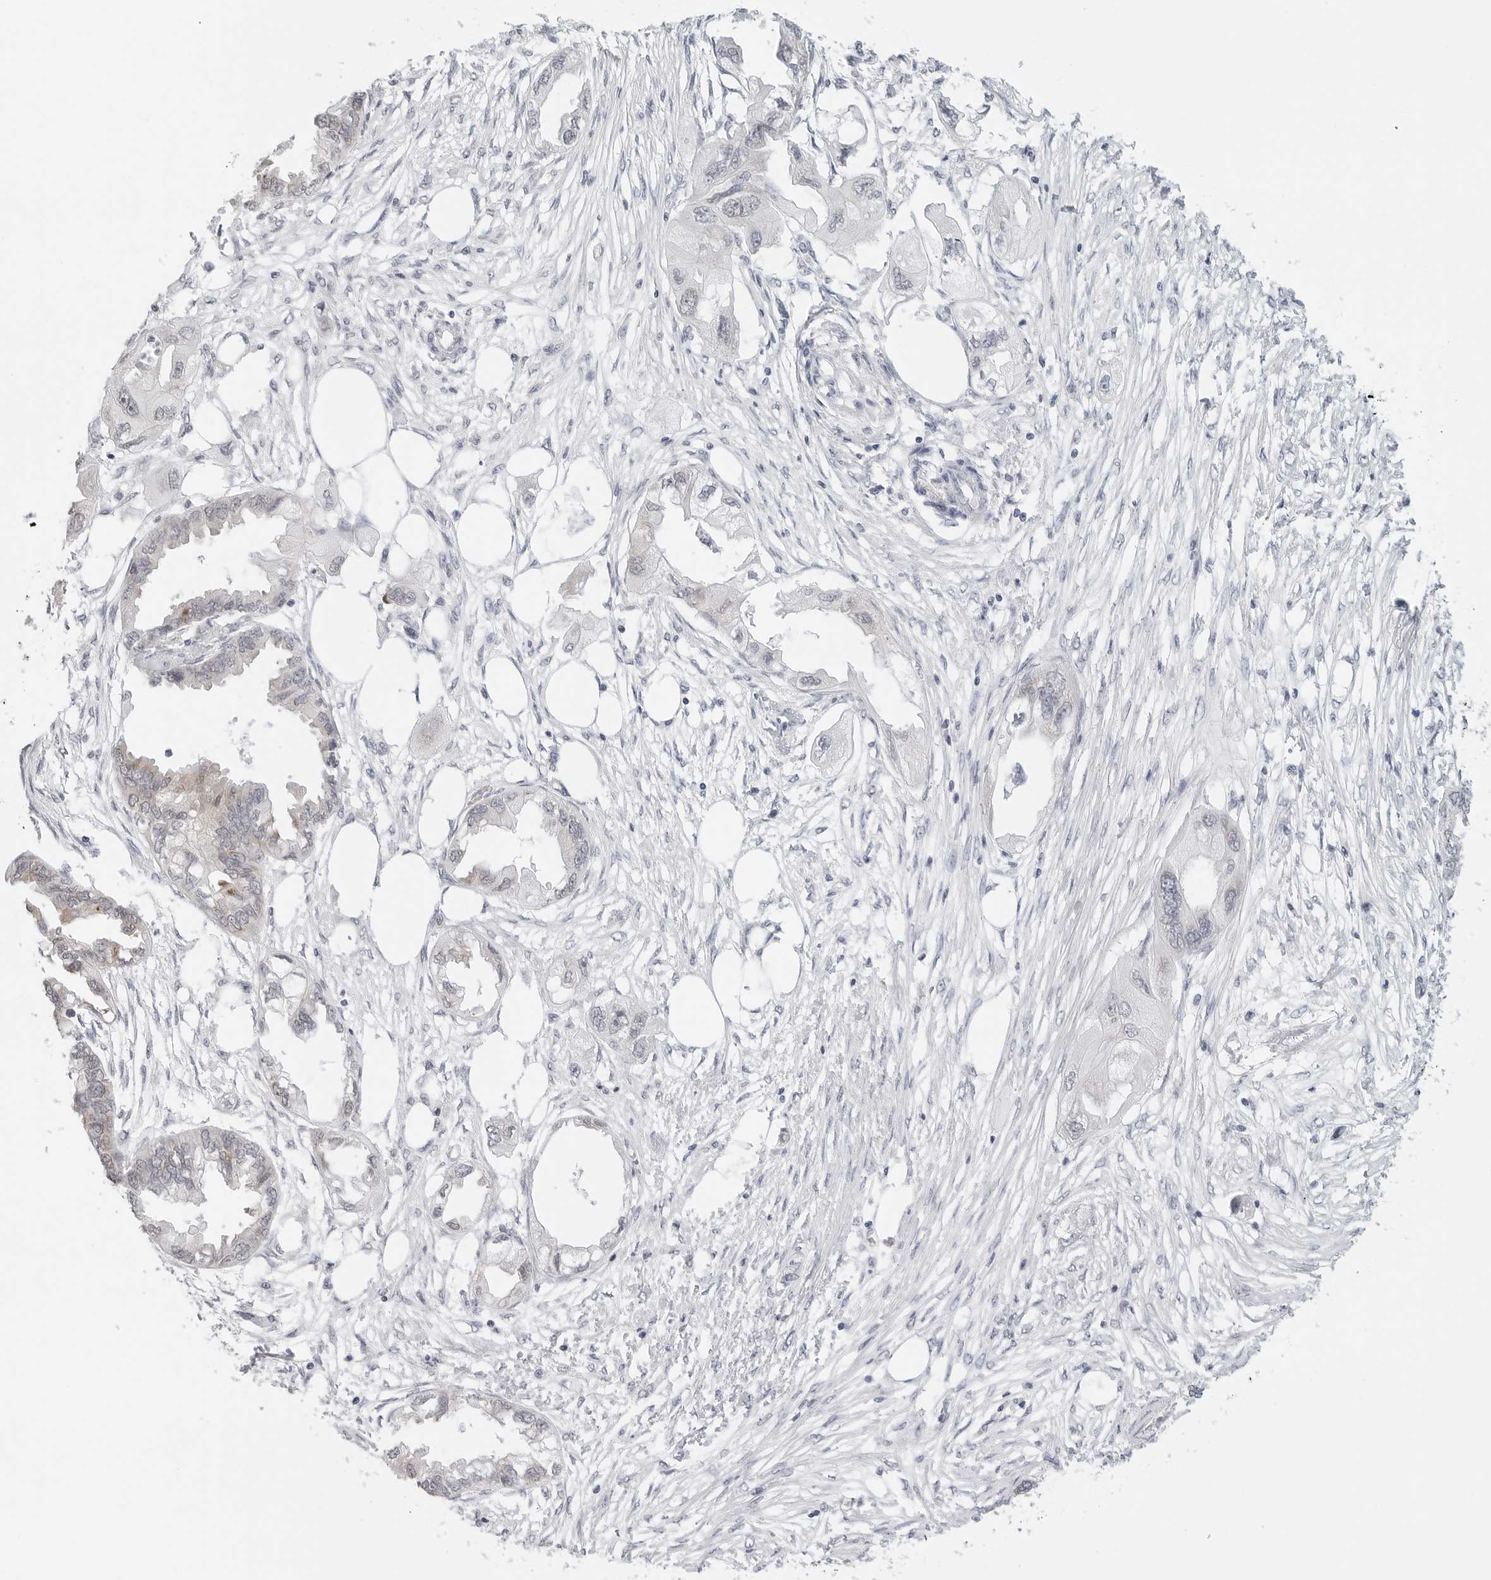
{"staining": {"intensity": "moderate", "quantity": "<25%", "location": "cytoplasmic/membranous,nuclear"}, "tissue": "endometrial cancer", "cell_type": "Tumor cells", "image_type": "cancer", "snomed": [{"axis": "morphology", "description": "Adenocarcinoma, NOS"}, {"axis": "morphology", "description": "Adenocarcinoma, metastatic, NOS"}, {"axis": "topography", "description": "Adipose tissue"}, {"axis": "topography", "description": "Endometrium"}], "caption": "DAB (3,3'-diaminobenzidine) immunohistochemical staining of endometrial cancer (metastatic adenocarcinoma) reveals moderate cytoplasmic/membranous and nuclear protein expression in approximately <25% of tumor cells. Using DAB (3,3'-diaminobenzidine) (brown) and hematoxylin (blue) stains, captured at high magnification using brightfield microscopy.", "gene": "METAP1", "patient": {"sex": "female", "age": 67}}